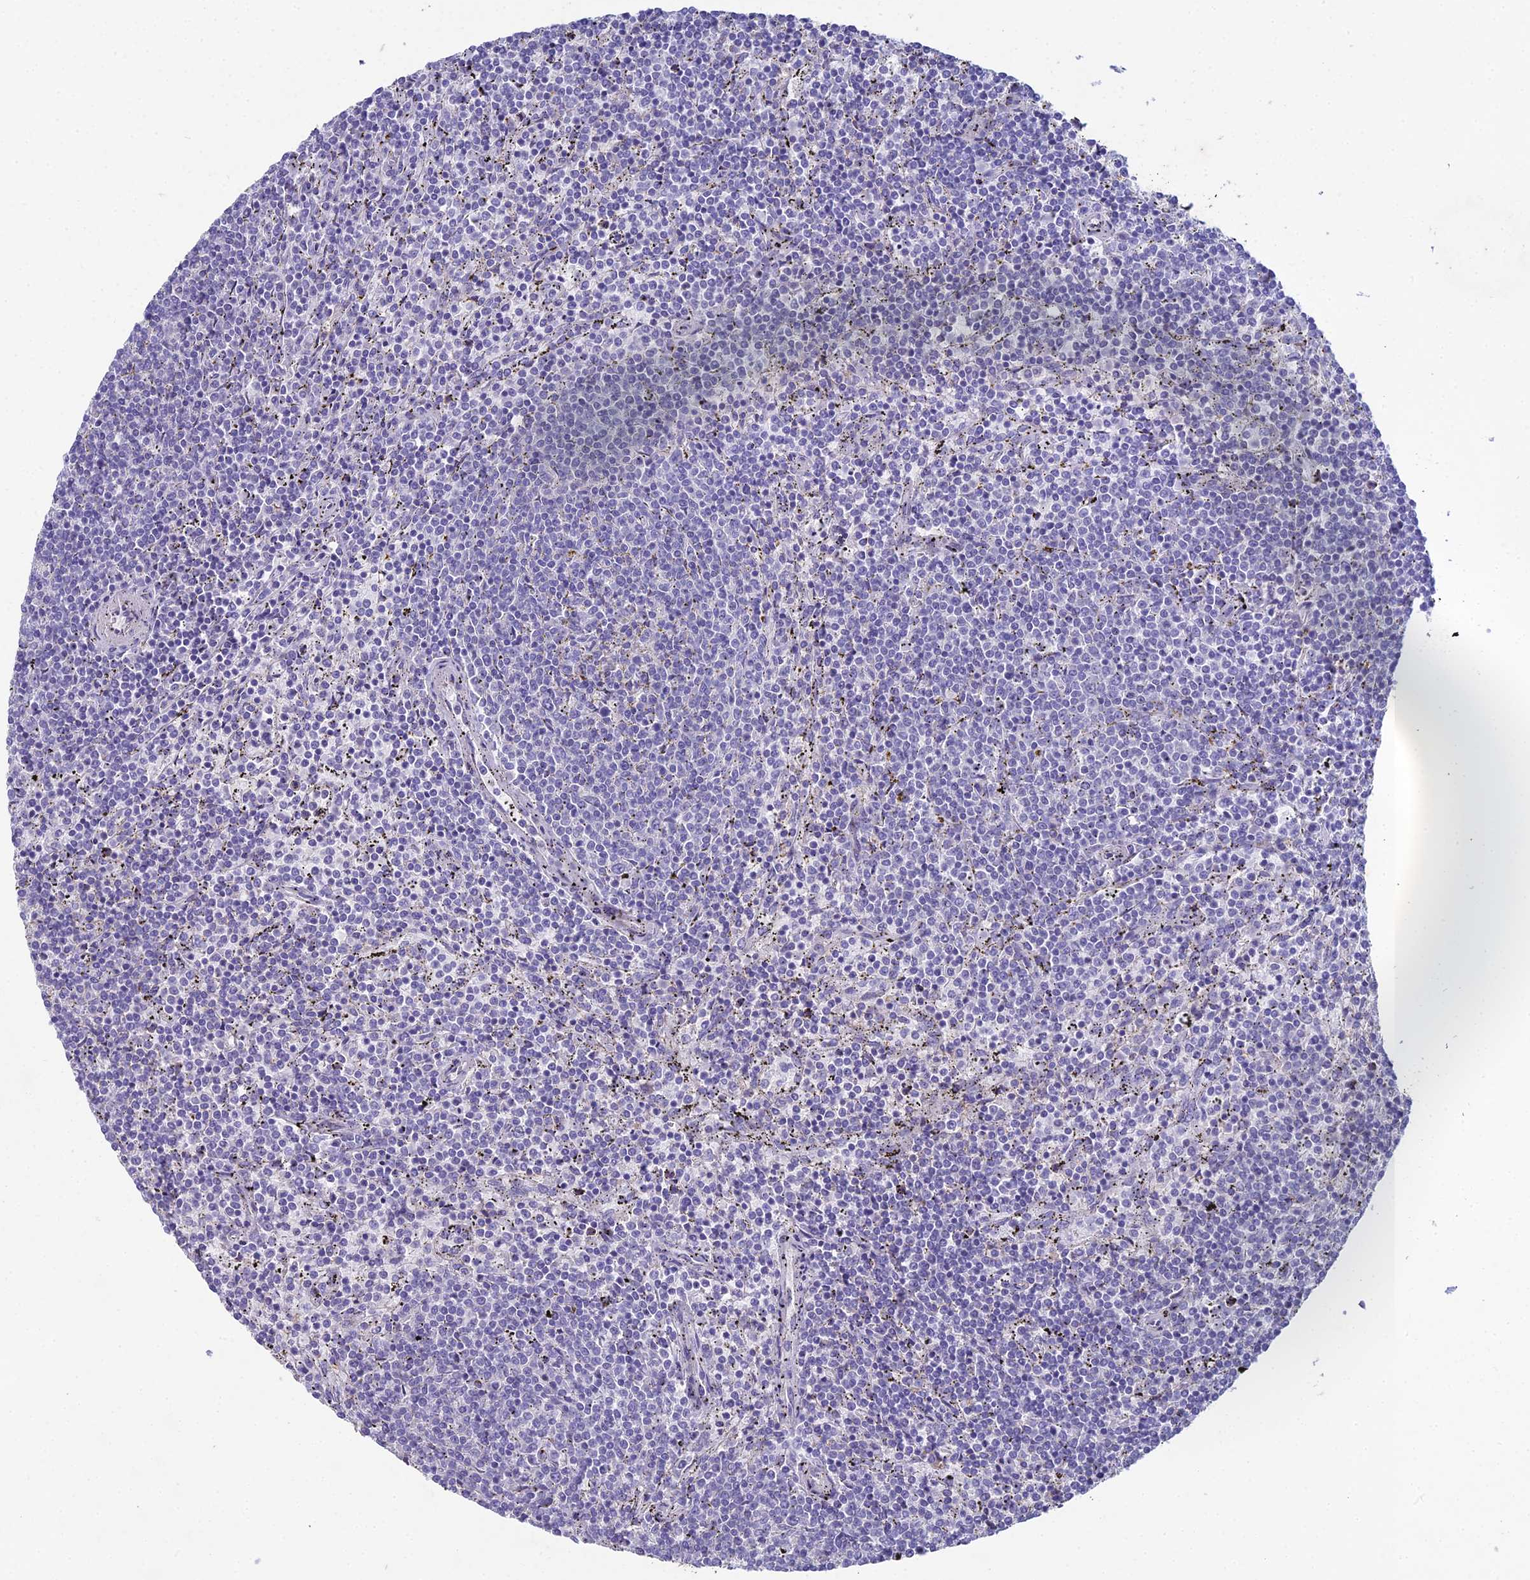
{"staining": {"intensity": "negative", "quantity": "none", "location": "none"}, "tissue": "lymphoma", "cell_type": "Tumor cells", "image_type": "cancer", "snomed": [{"axis": "morphology", "description": "Malignant lymphoma, non-Hodgkin's type, Low grade"}, {"axis": "topography", "description": "Spleen"}], "caption": "Immunohistochemistry (IHC) image of neoplastic tissue: malignant lymphoma, non-Hodgkin's type (low-grade) stained with DAB (3,3'-diaminobenzidine) reveals no significant protein positivity in tumor cells.", "gene": "NCAM1", "patient": {"sex": "female", "age": 50}}